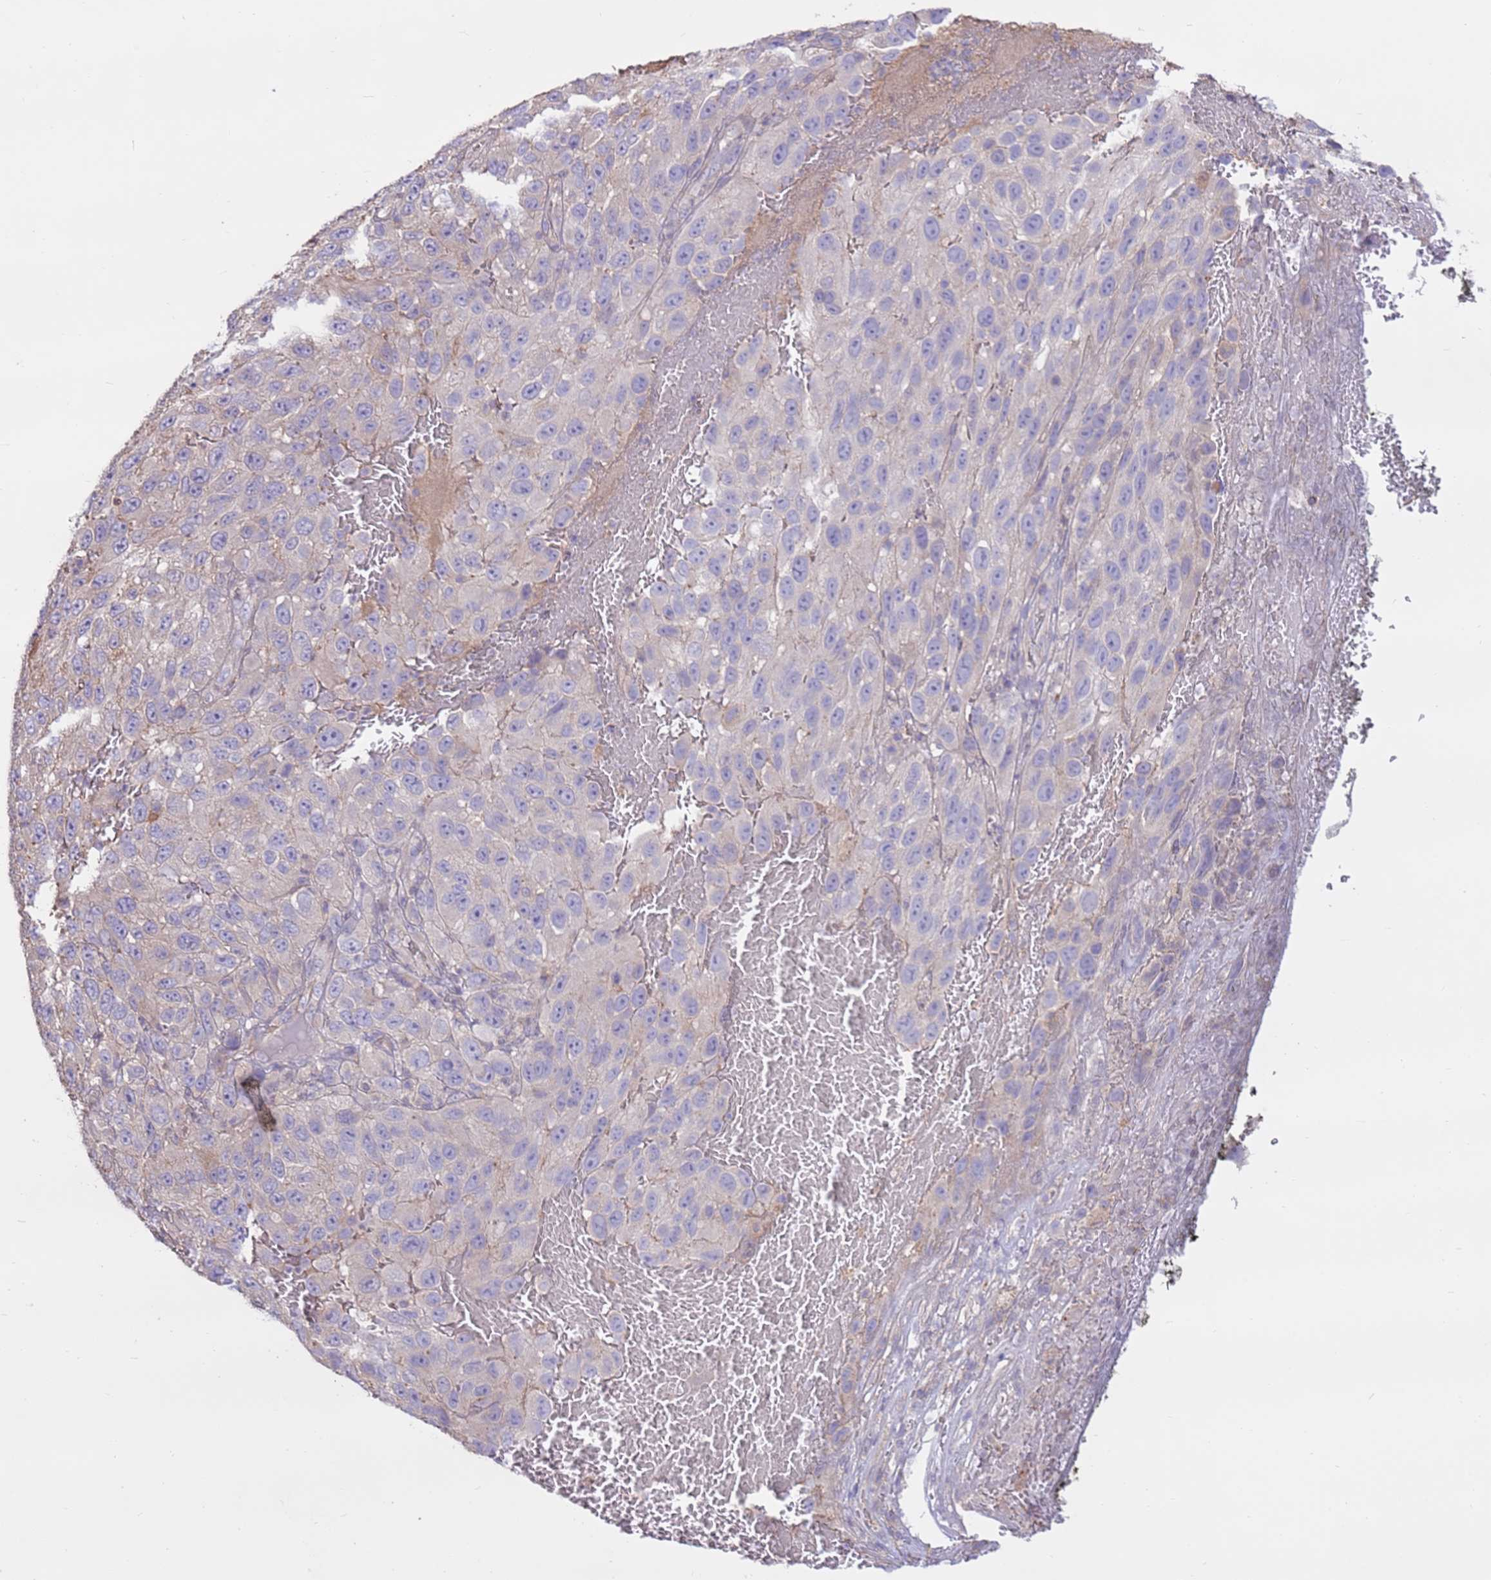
{"staining": {"intensity": "negative", "quantity": "none", "location": "none"}, "tissue": "melanoma", "cell_type": "Tumor cells", "image_type": "cancer", "snomed": [{"axis": "morphology", "description": "Normal tissue, NOS"}, {"axis": "morphology", "description": "Malignant melanoma, NOS"}, {"axis": "topography", "description": "Skin"}], "caption": "A micrograph of human malignant melanoma is negative for staining in tumor cells.", "gene": "EVA1B", "patient": {"sex": "female", "age": 96}}